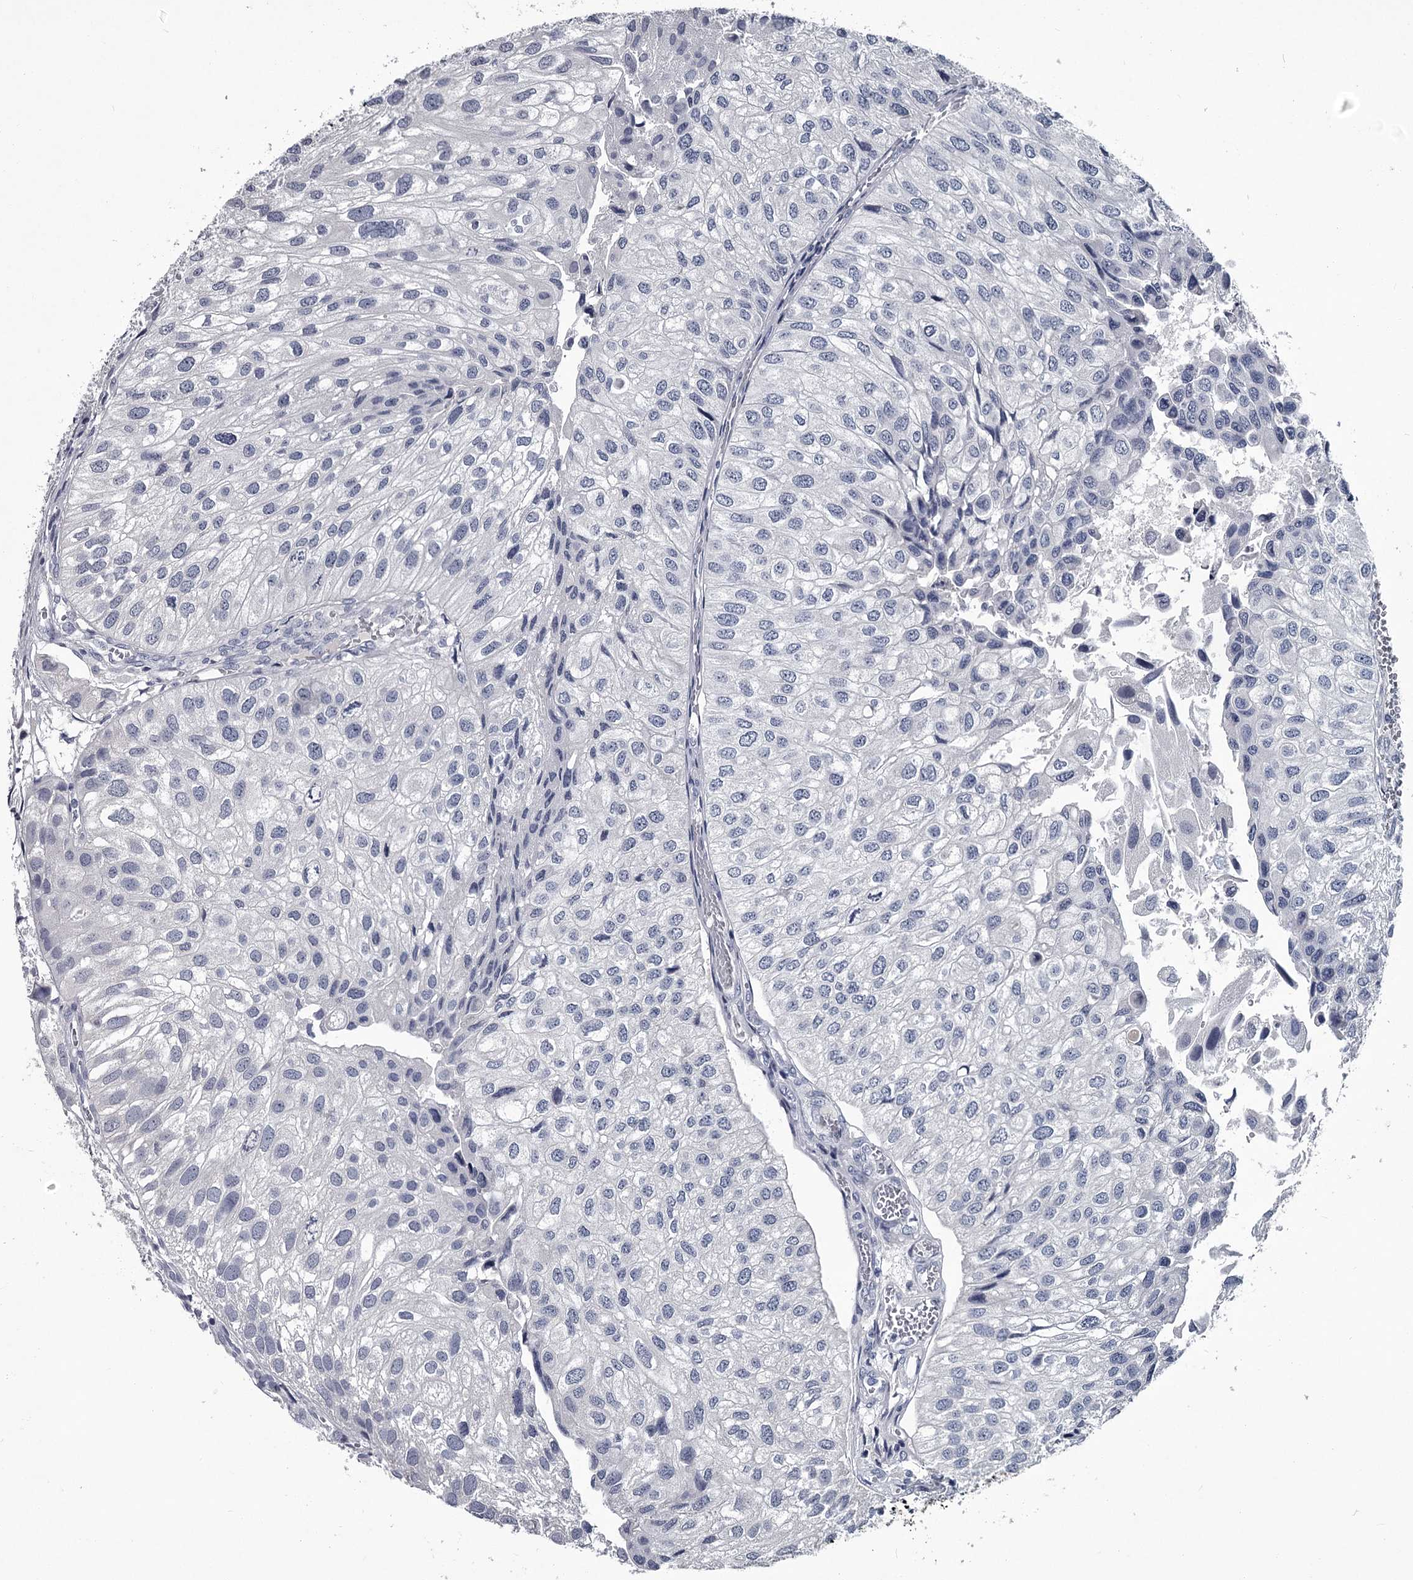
{"staining": {"intensity": "negative", "quantity": "none", "location": "none"}, "tissue": "urothelial cancer", "cell_type": "Tumor cells", "image_type": "cancer", "snomed": [{"axis": "morphology", "description": "Urothelial carcinoma, Low grade"}, {"axis": "topography", "description": "Urinary bladder"}], "caption": "DAB immunohistochemical staining of human low-grade urothelial carcinoma reveals no significant staining in tumor cells.", "gene": "DAO", "patient": {"sex": "female", "age": 89}}